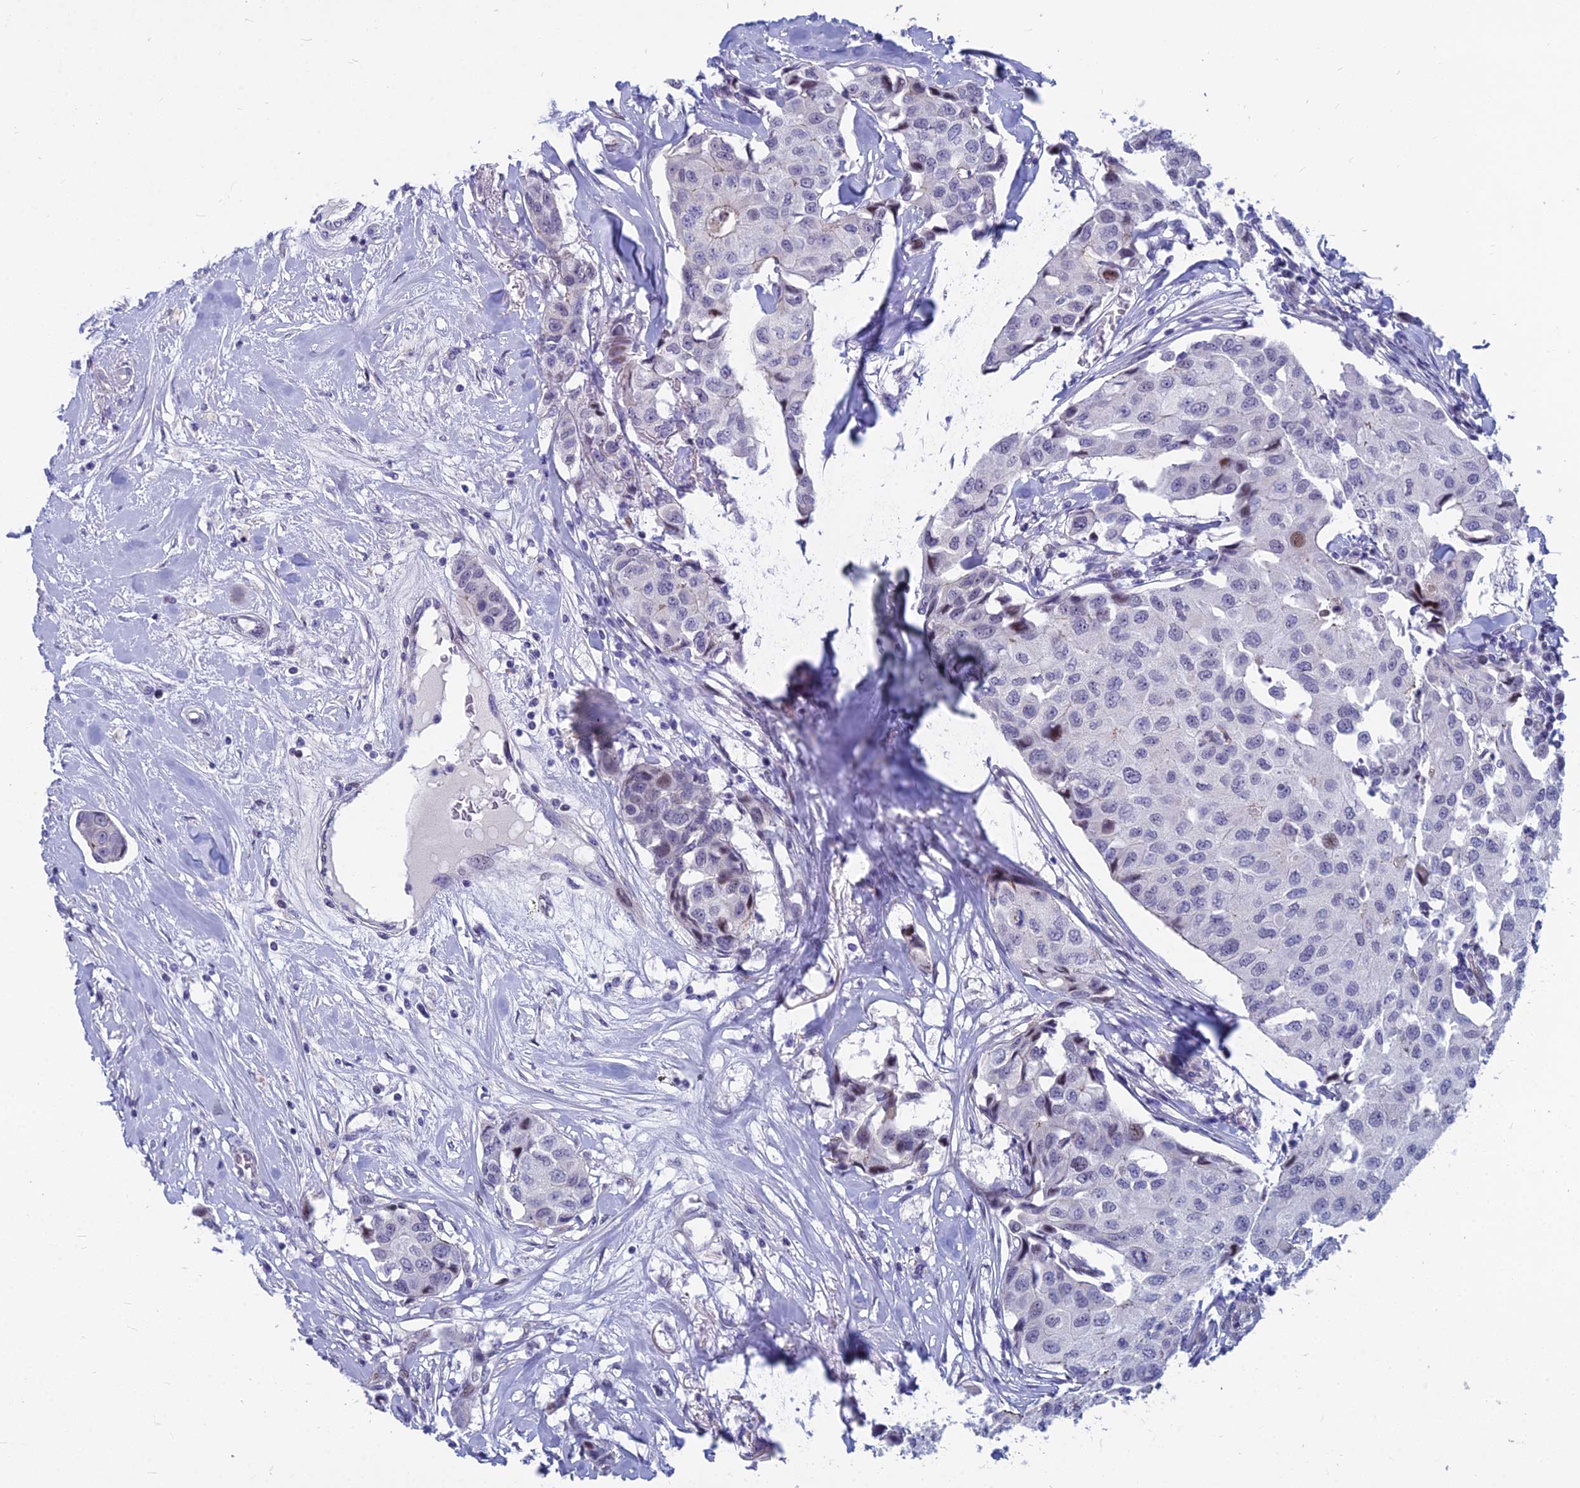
{"staining": {"intensity": "moderate", "quantity": "<25%", "location": "nuclear"}, "tissue": "breast cancer", "cell_type": "Tumor cells", "image_type": "cancer", "snomed": [{"axis": "morphology", "description": "Duct carcinoma"}, {"axis": "topography", "description": "Breast"}], "caption": "Brown immunohistochemical staining in human breast cancer (invasive ductal carcinoma) demonstrates moderate nuclear staining in about <25% of tumor cells.", "gene": "MYBPC2", "patient": {"sex": "female", "age": 80}}